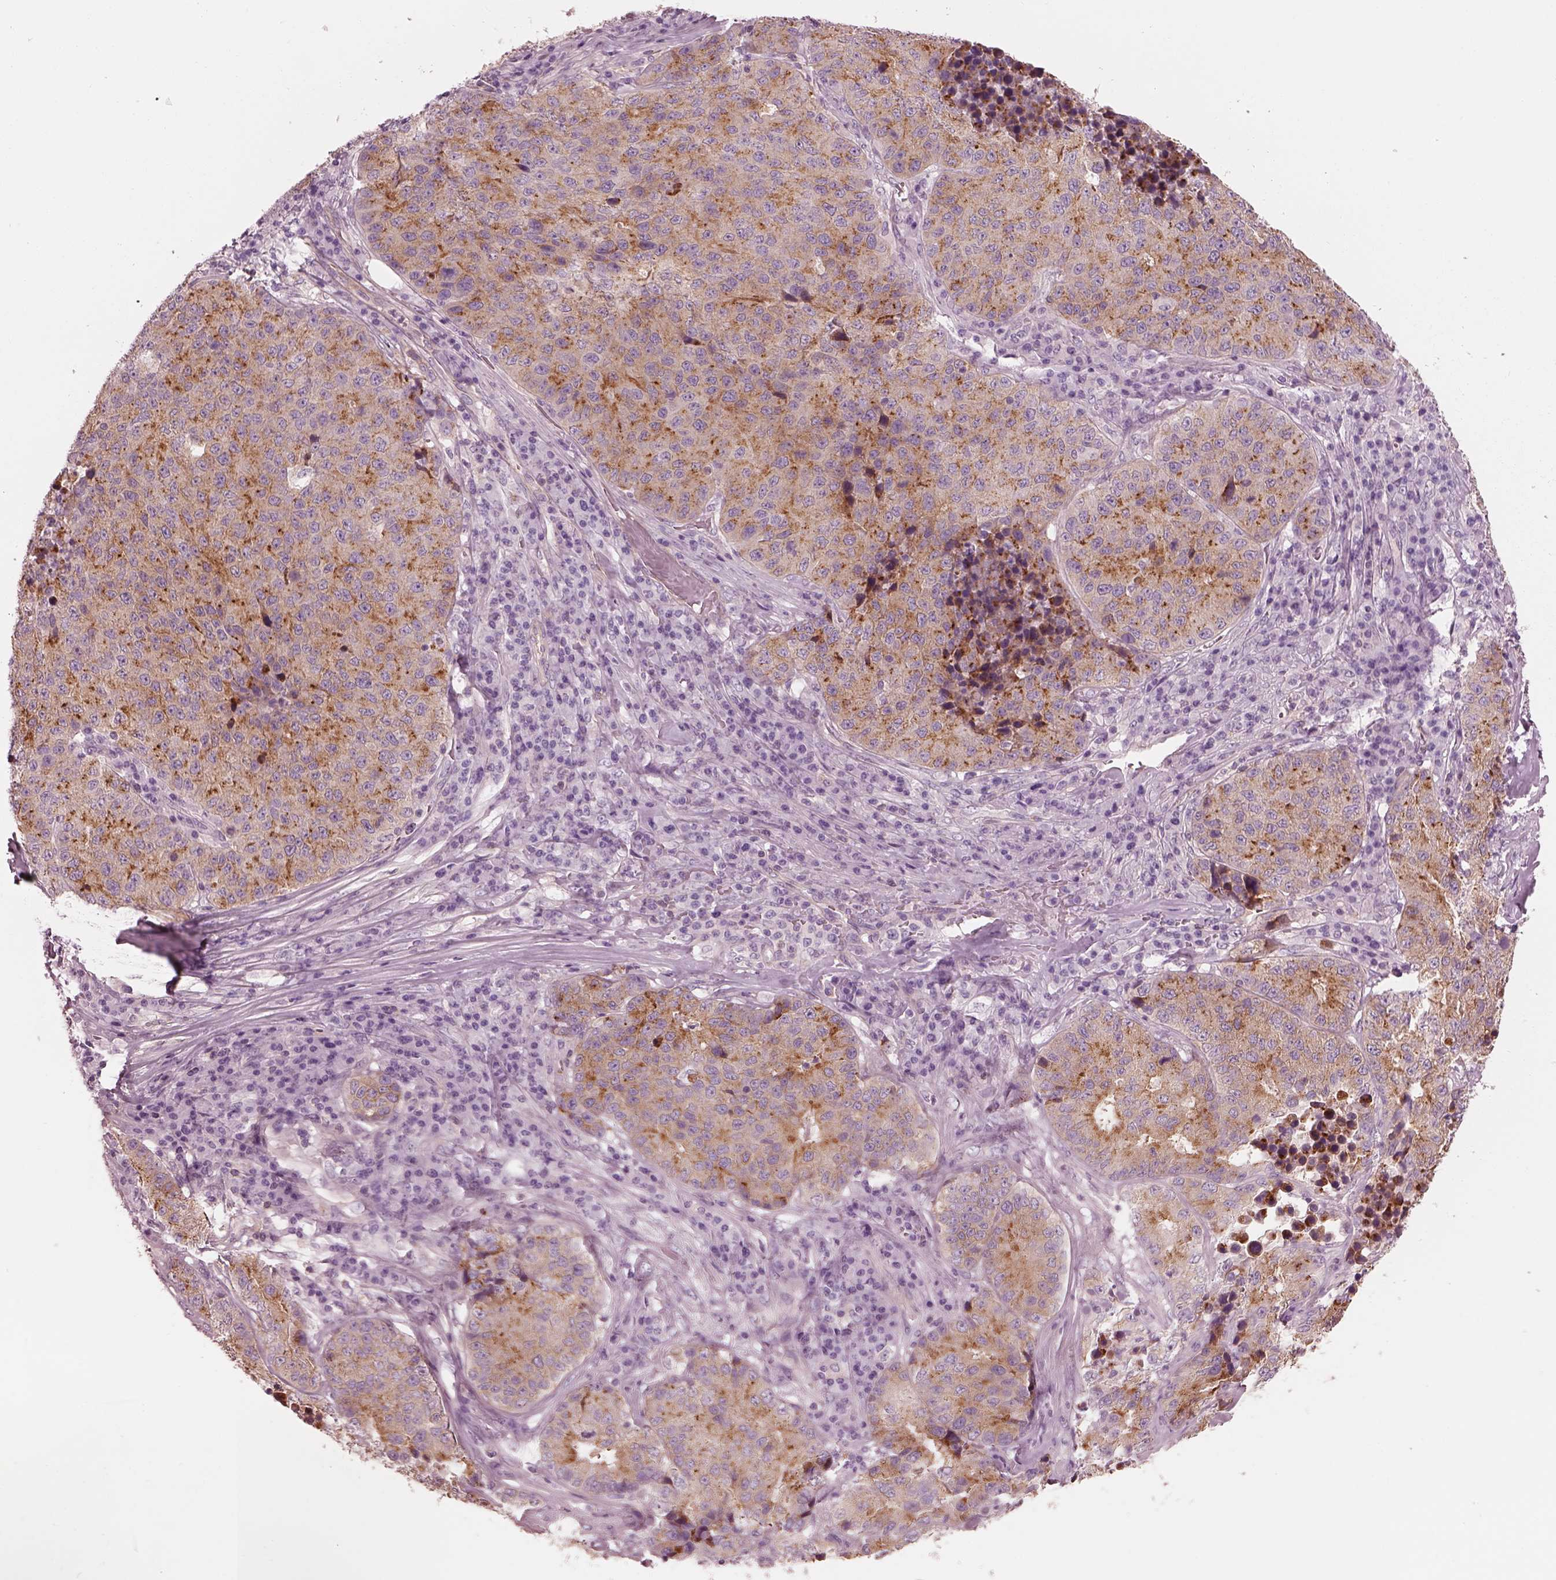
{"staining": {"intensity": "moderate", "quantity": ">75%", "location": "cytoplasmic/membranous"}, "tissue": "stomach cancer", "cell_type": "Tumor cells", "image_type": "cancer", "snomed": [{"axis": "morphology", "description": "Adenocarcinoma, NOS"}, {"axis": "topography", "description": "Stomach"}], "caption": "This is a photomicrograph of immunohistochemistry staining of stomach cancer (adenocarcinoma), which shows moderate expression in the cytoplasmic/membranous of tumor cells.", "gene": "ELAPOR1", "patient": {"sex": "male", "age": 71}}